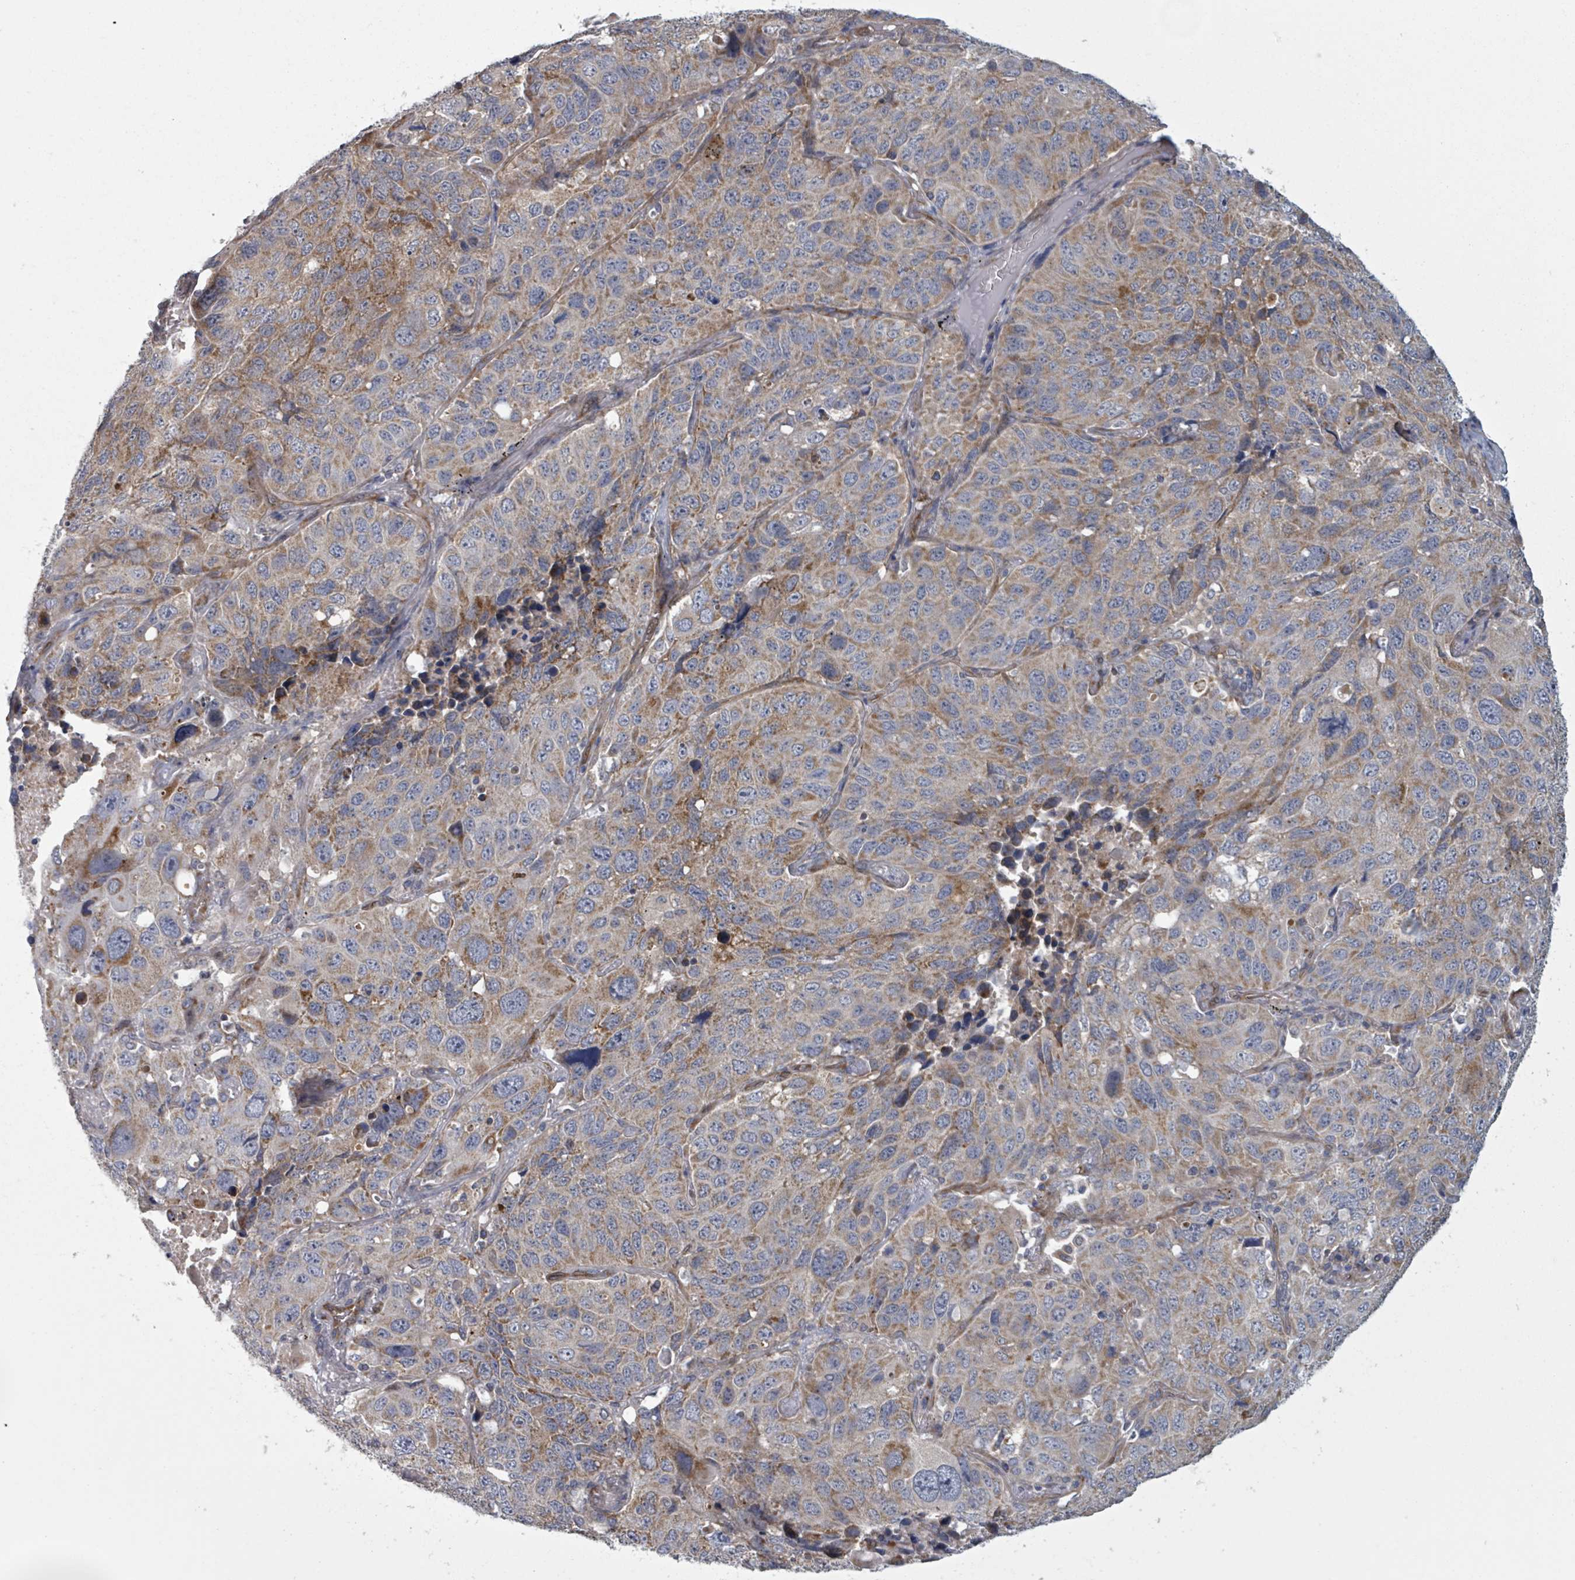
{"staining": {"intensity": "moderate", "quantity": "25%-75%", "location": "cytoplasmic/membranous"}, "tissue": "lung cancer", "cell_type": "Tumor cells", "image_type": "cancer", "snomed": [{"axis": "morphology", "description": "Squamous cell carcinoma, NOS"}, {"axis": "topography", "description": "Lung"}], "caption": "Lung cancer (squamous cell carcinoma) stained with a protein marker demonstrates moderate staining in tumor cells.", "gene": "FKBP1A", "patient": {"sex": "male", "age": 60}}